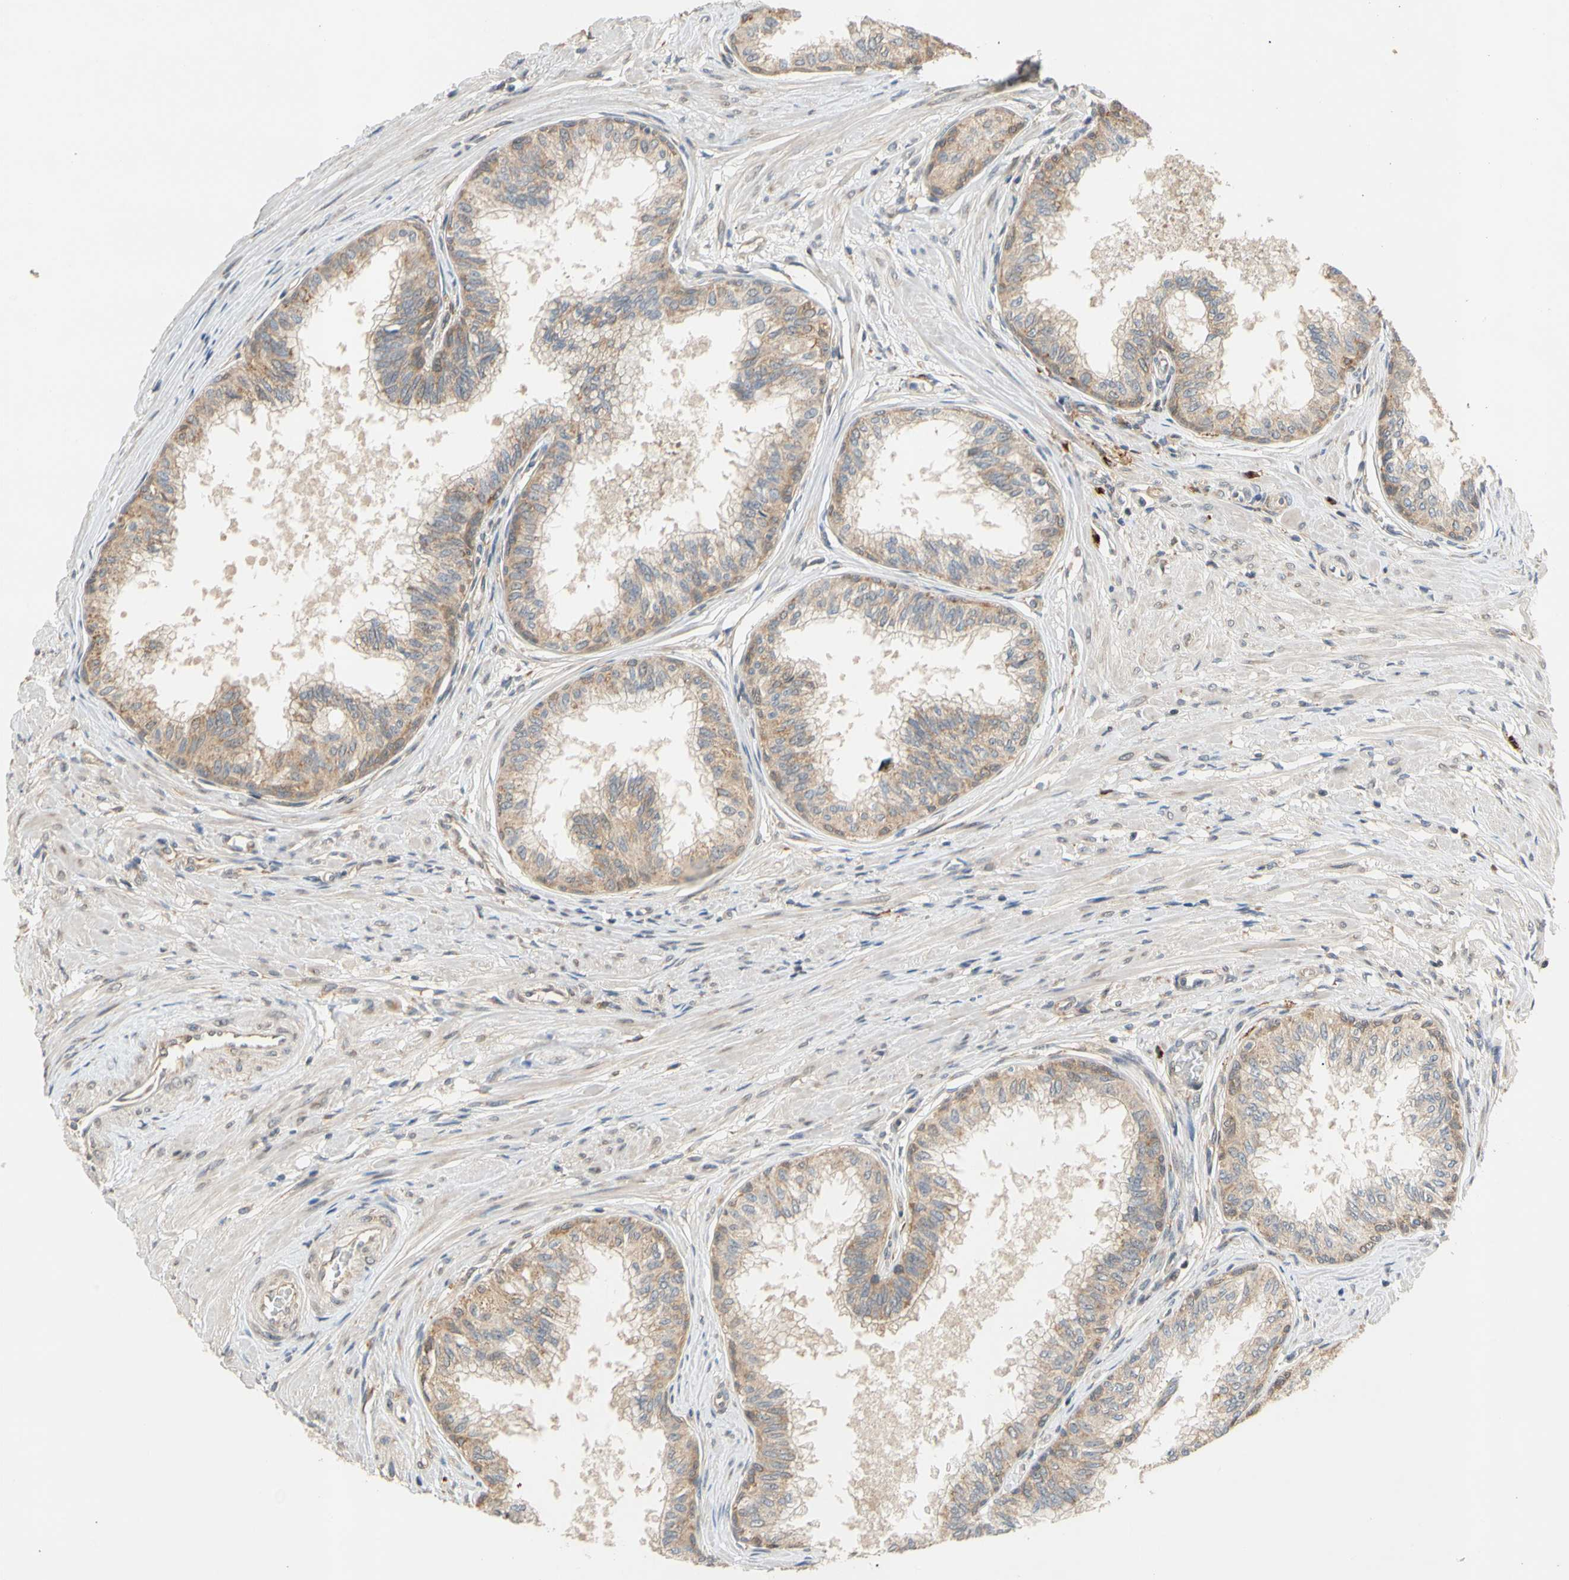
{"staining": {"intensity": "moderate", "quantity": ">75%", "location": "cytoplasmic/membranous"}, "tissue": "prostate", "cell_type": "Glandular cells", "image_type": "normal", "snomed": [{"axis": "morphology", "description": "Normal tissue, NOS"}, {"axis": "topography", "description": "Prostate"}, {"axis": "topography", "description": "Seminal veicle"}], "caption": "A brown stain shows moderate cytoplasmic/membranous positivity of a protein in glandular cells of normal human prostate.", "gene": "ANKHD1", "patient": {"sex": "male", "age": 60}}